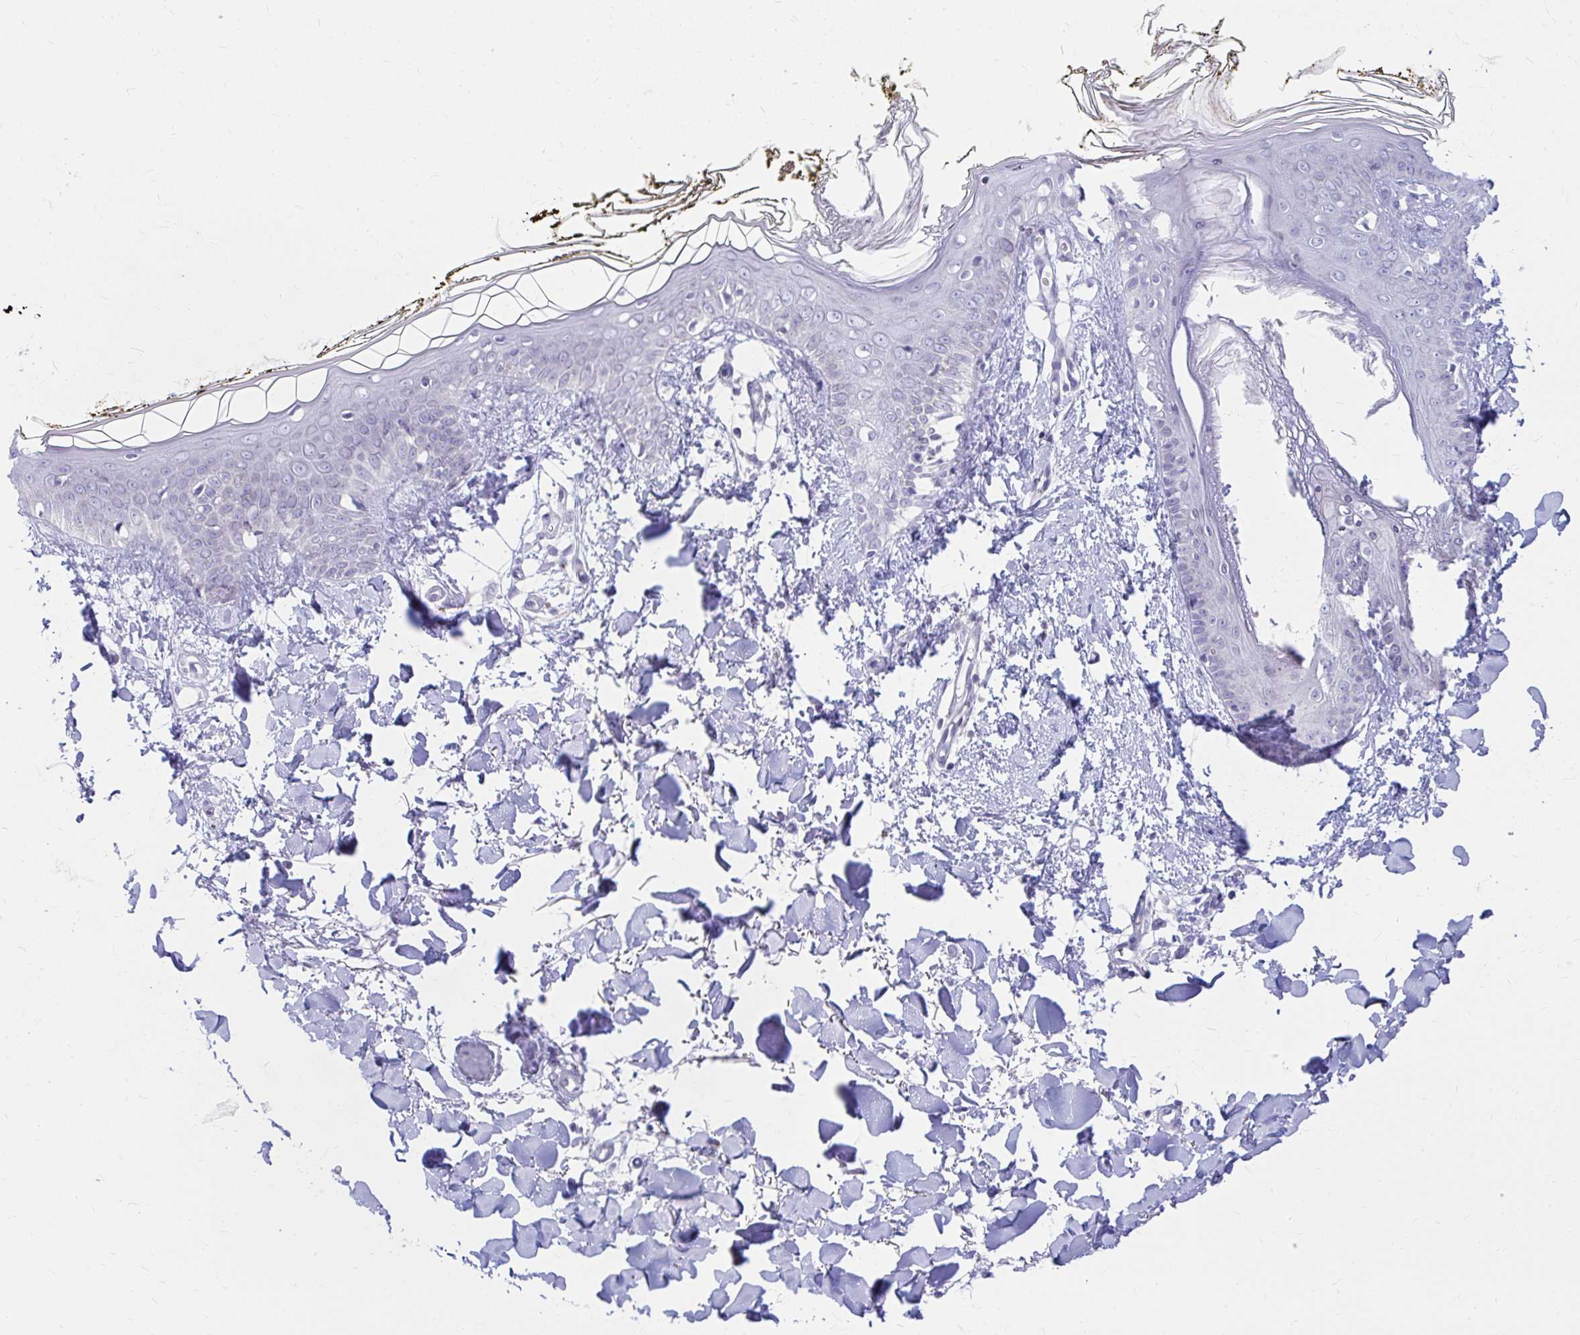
{"staining": {"intensity": "negative", "quantity": "none", "location": "none"}, "tissue": "skin", "cell_type": "Fibroblasts", "image_type": "normal", "snomed": [{"axis": "morphology", "description": "Normal tissue, NOS"}, {"axis": "topography", "description": "Skin"}], "caption": "DAB immunohistochemical staining of benign human skin exhibits no significant expression in fibroblasts.", "gene": "RADIL", "patient": {"sex": "female", "age": 34}}